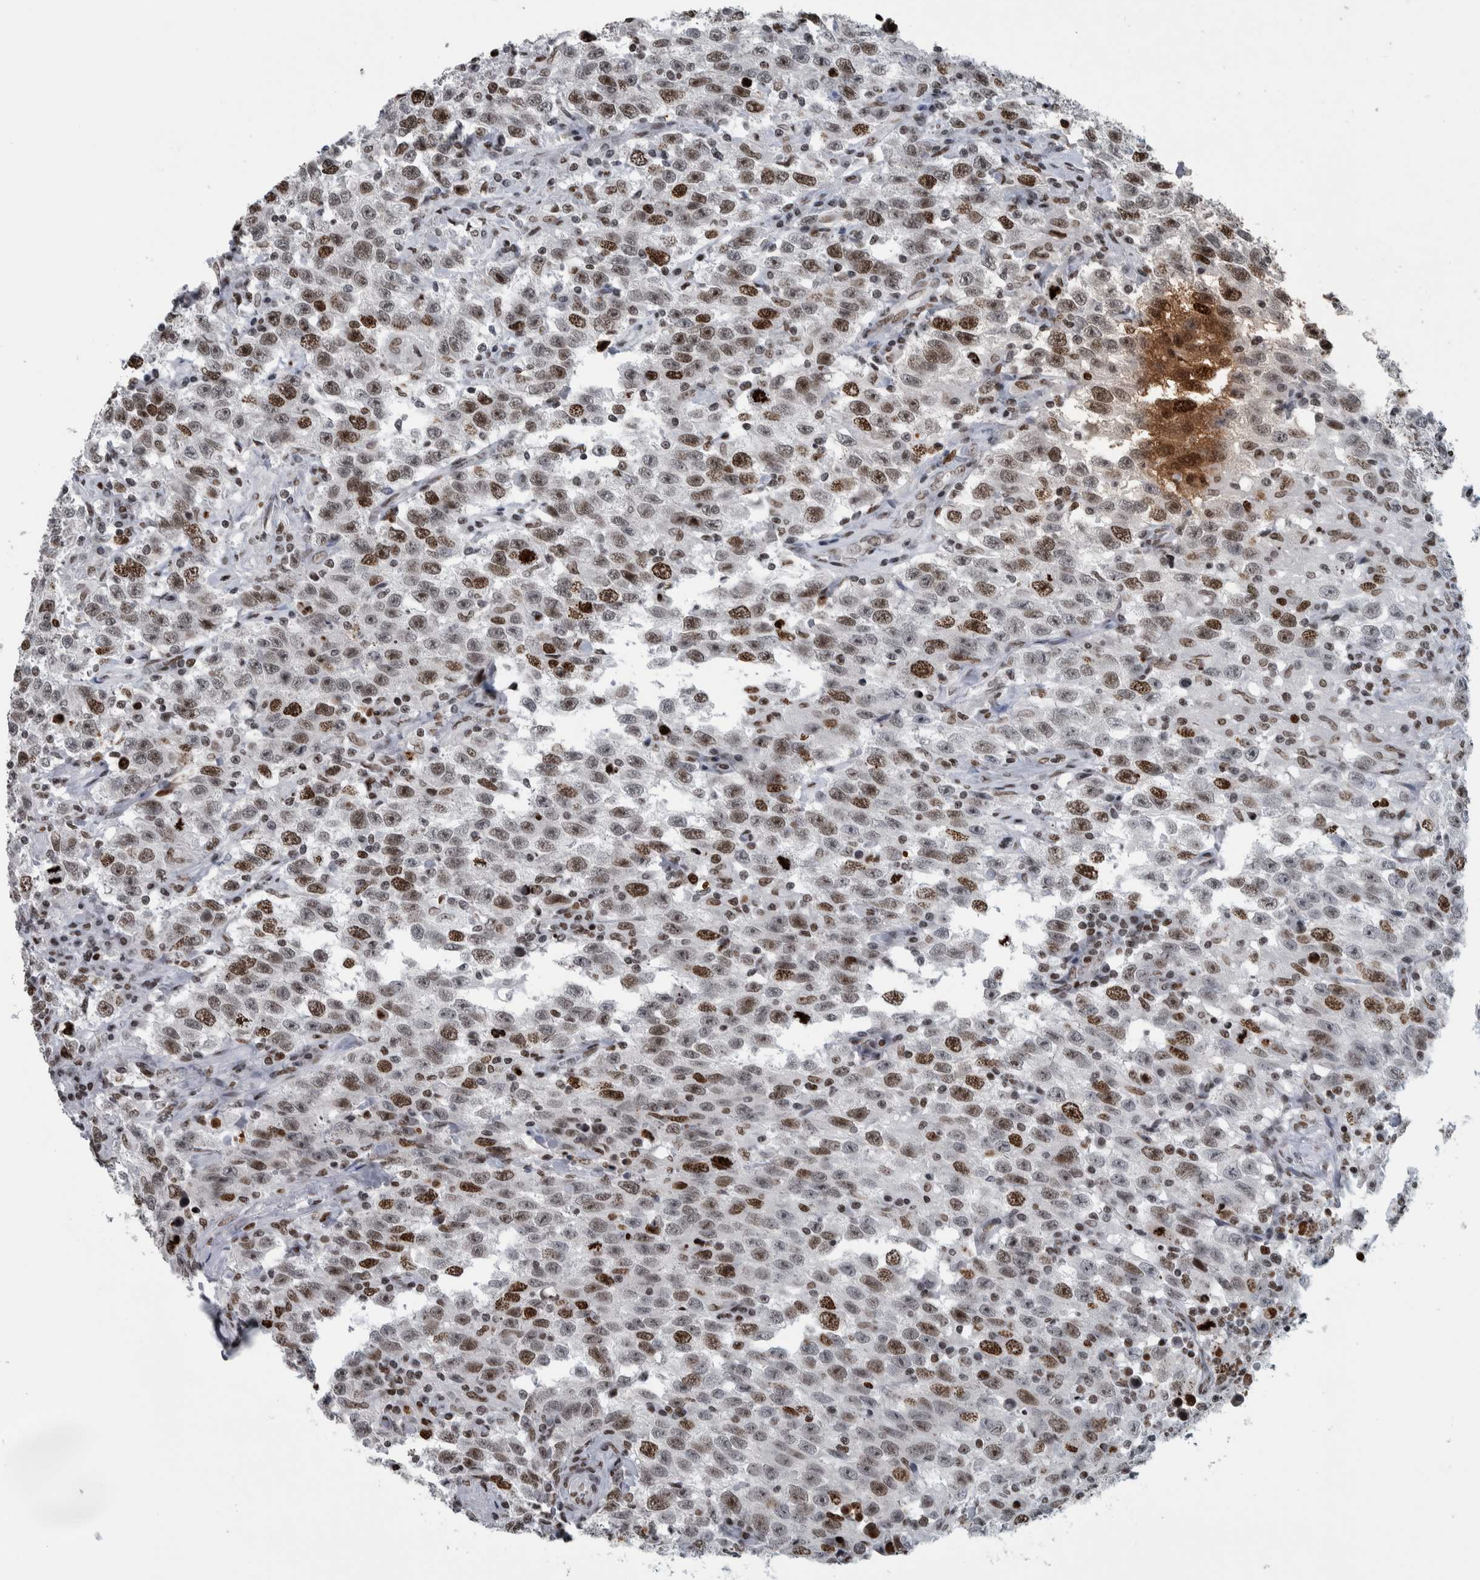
{"staining": {"intensity": "moderate", "quantity": ">75%", "location": "nuclear"}, "tissue": "testis cancer", "cell_type": "Tumor cells", "image_type": "cancer", "snomed": [{"axis": "morphology", "description": "Seminoma, NOS"}, {"axis": "topography", "description": "Testis"}], "caption": "Testis seminoma stained with DAB (3,3'-diaminobenzidine) immunohistochemistry (IHC) demonstrates medium levels of moderate nuclear staining in approximately >75% of tumor cells. (IHC, brightfield microscopy, high magnification).", "gene": "TOP2B", "patient": {"sex": "male", "age": 41}}